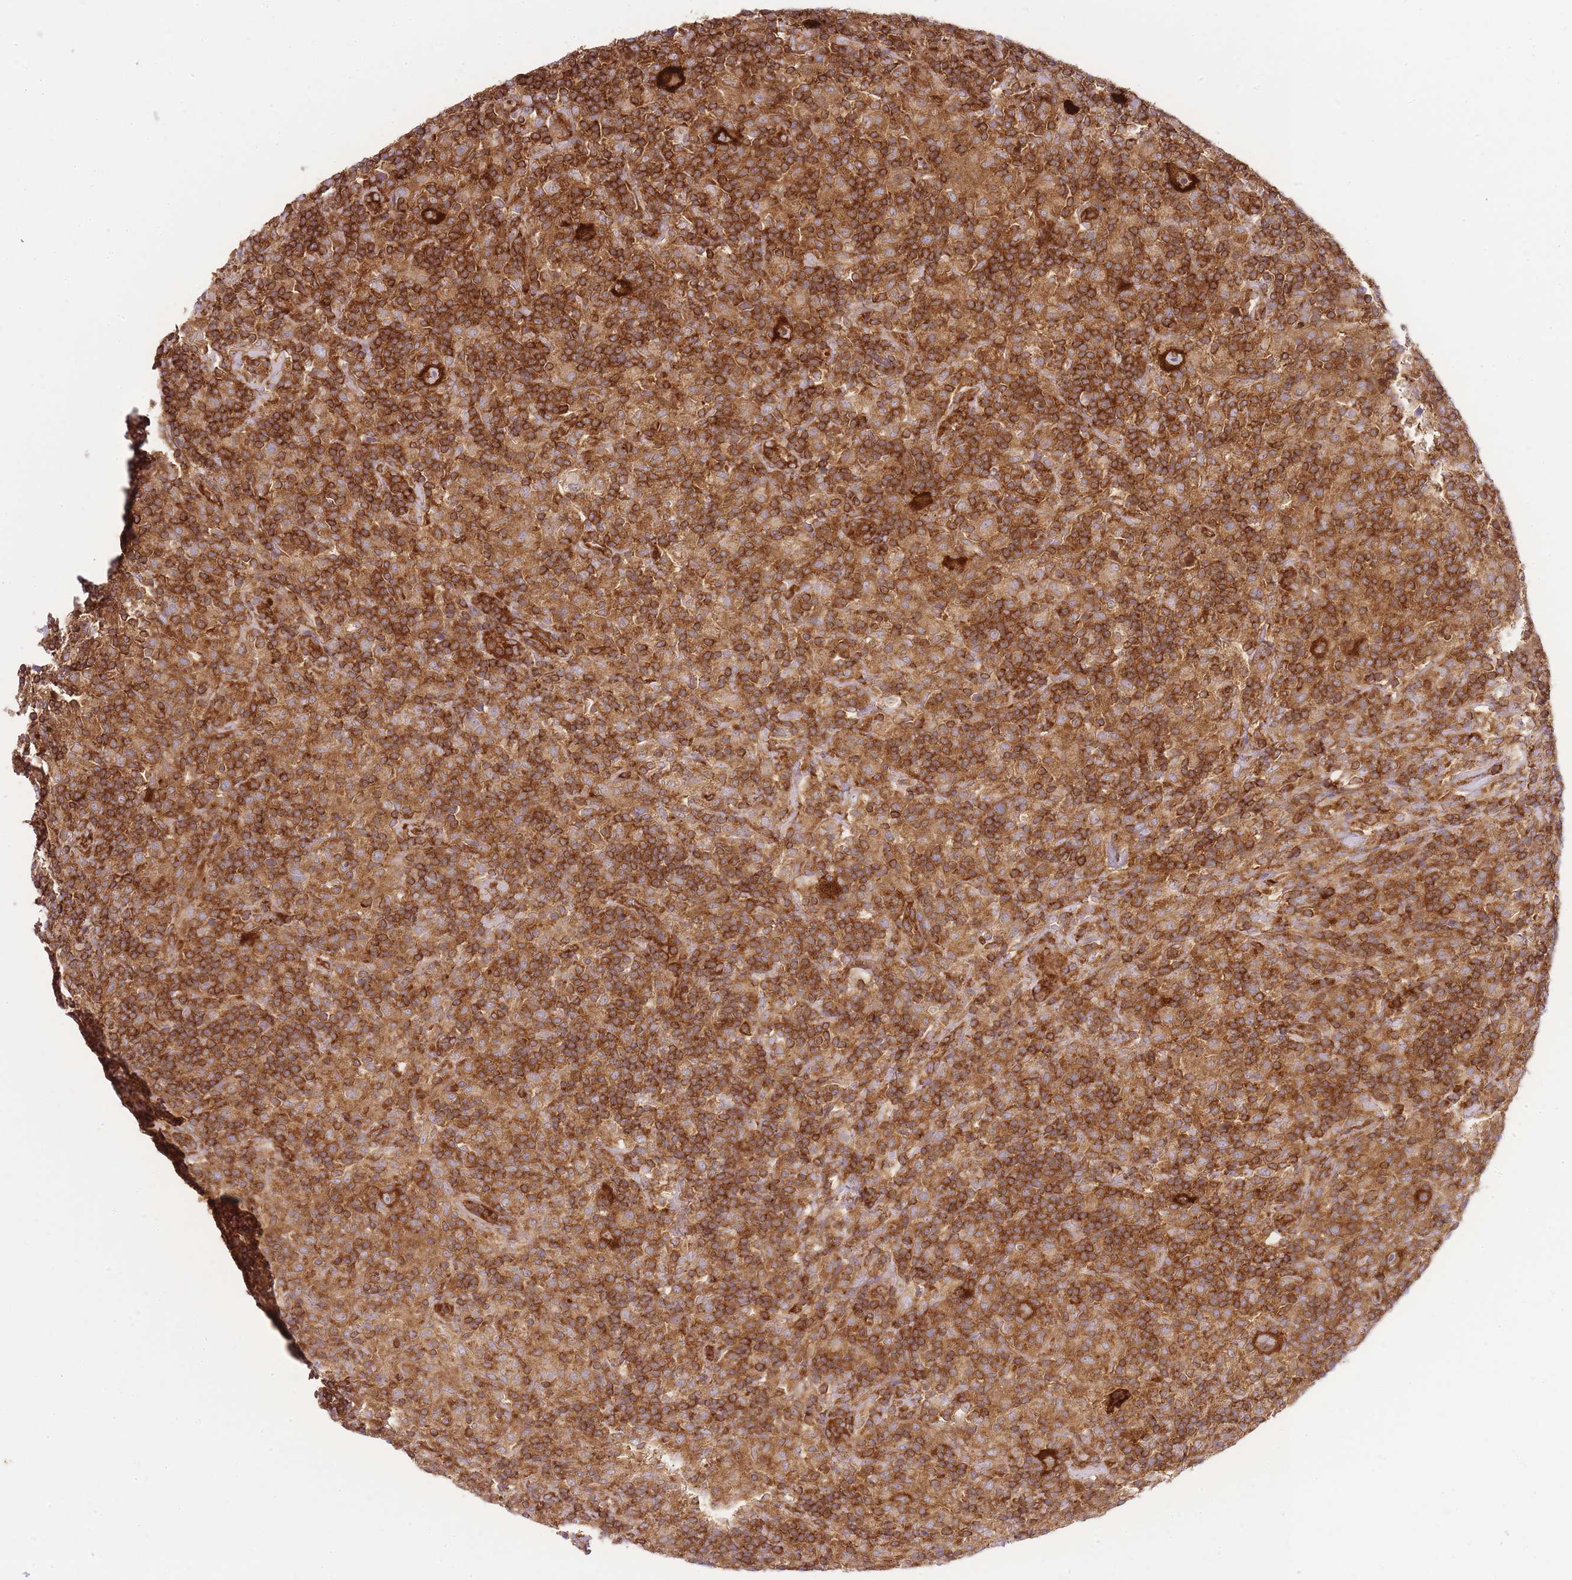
{"staining": {"intensity": "strong", "quantity": ">75%", "location": "cytoplasmic/membranous"}, "tissue": "lymphoma", "cell_type": "Tumor cells", "image_type": "cancer", "snomed": [{"axis": "morphology", "description": "Hodgkin's disease, NOS"}, {"axis": "topography", "description": "Lymph node"}], "caption": "This photomicrograph reveals IHC staining of human lymphoma, with high strong cytoplasmic/membranous staining in approximately >75% of tumor cells.", "gene": "MSN", "patient": {"sex": "male", "age": 70}}